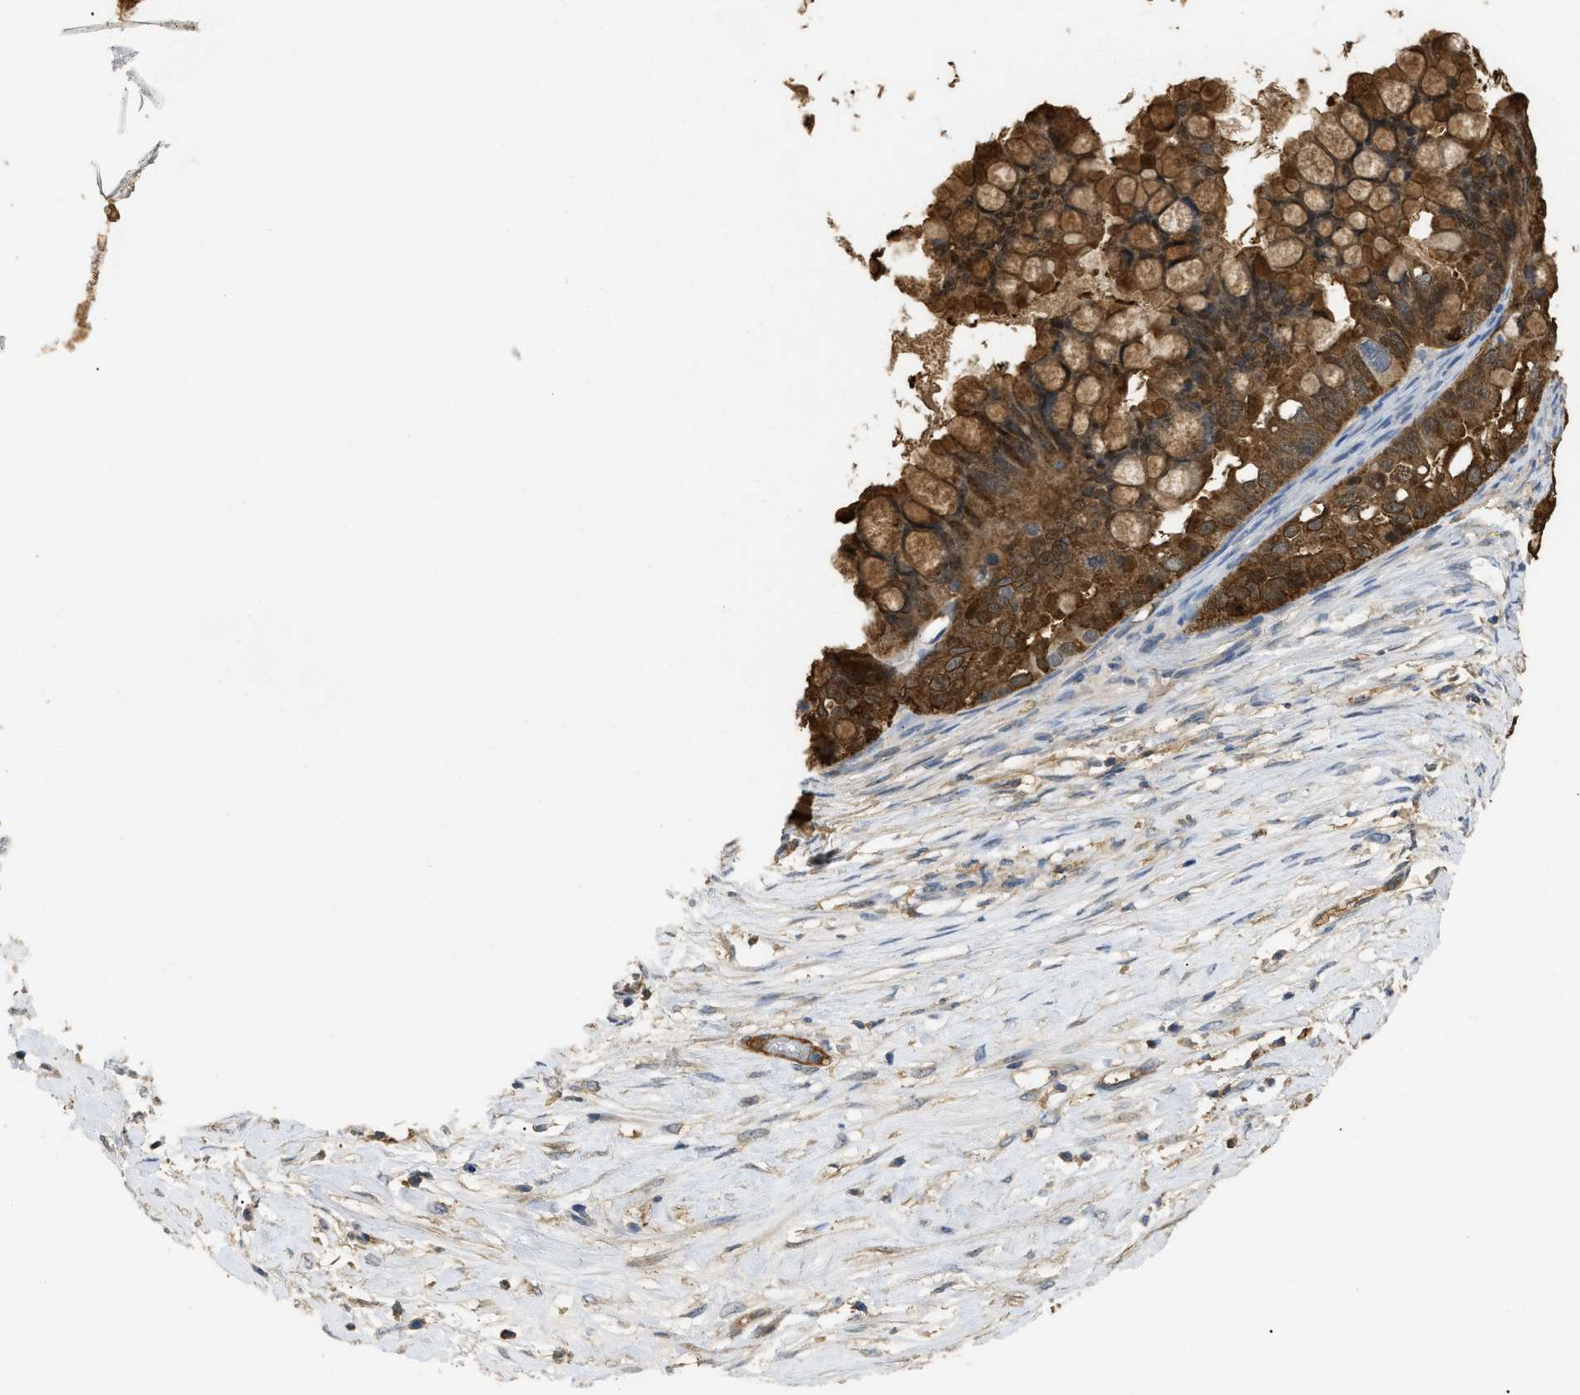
{"staining": {"intensity": "strong", "quantity": ">75%", "location": "cytoplasmic/membranous,nuclear"}, "tissue": "ovarian cancer", "cell_type": "Tumor cells", "image_type": "cancer", "snomed": [{"axis": "morphology", "description": "Cystadenocarcinoma, mucinous, NOS"}, {"axis": "topography", "description": "Ovary"}], "caption": "High-power microscopy captured an immunohistochemistry (IHC) micrograph of ovarian cancer, revealing strong cytoplasmic/membranous and nuclear staining in approximately >75% of tumor cells.", "gene": "ANXA4", "patient": {"sex": "female", "age": 80}}